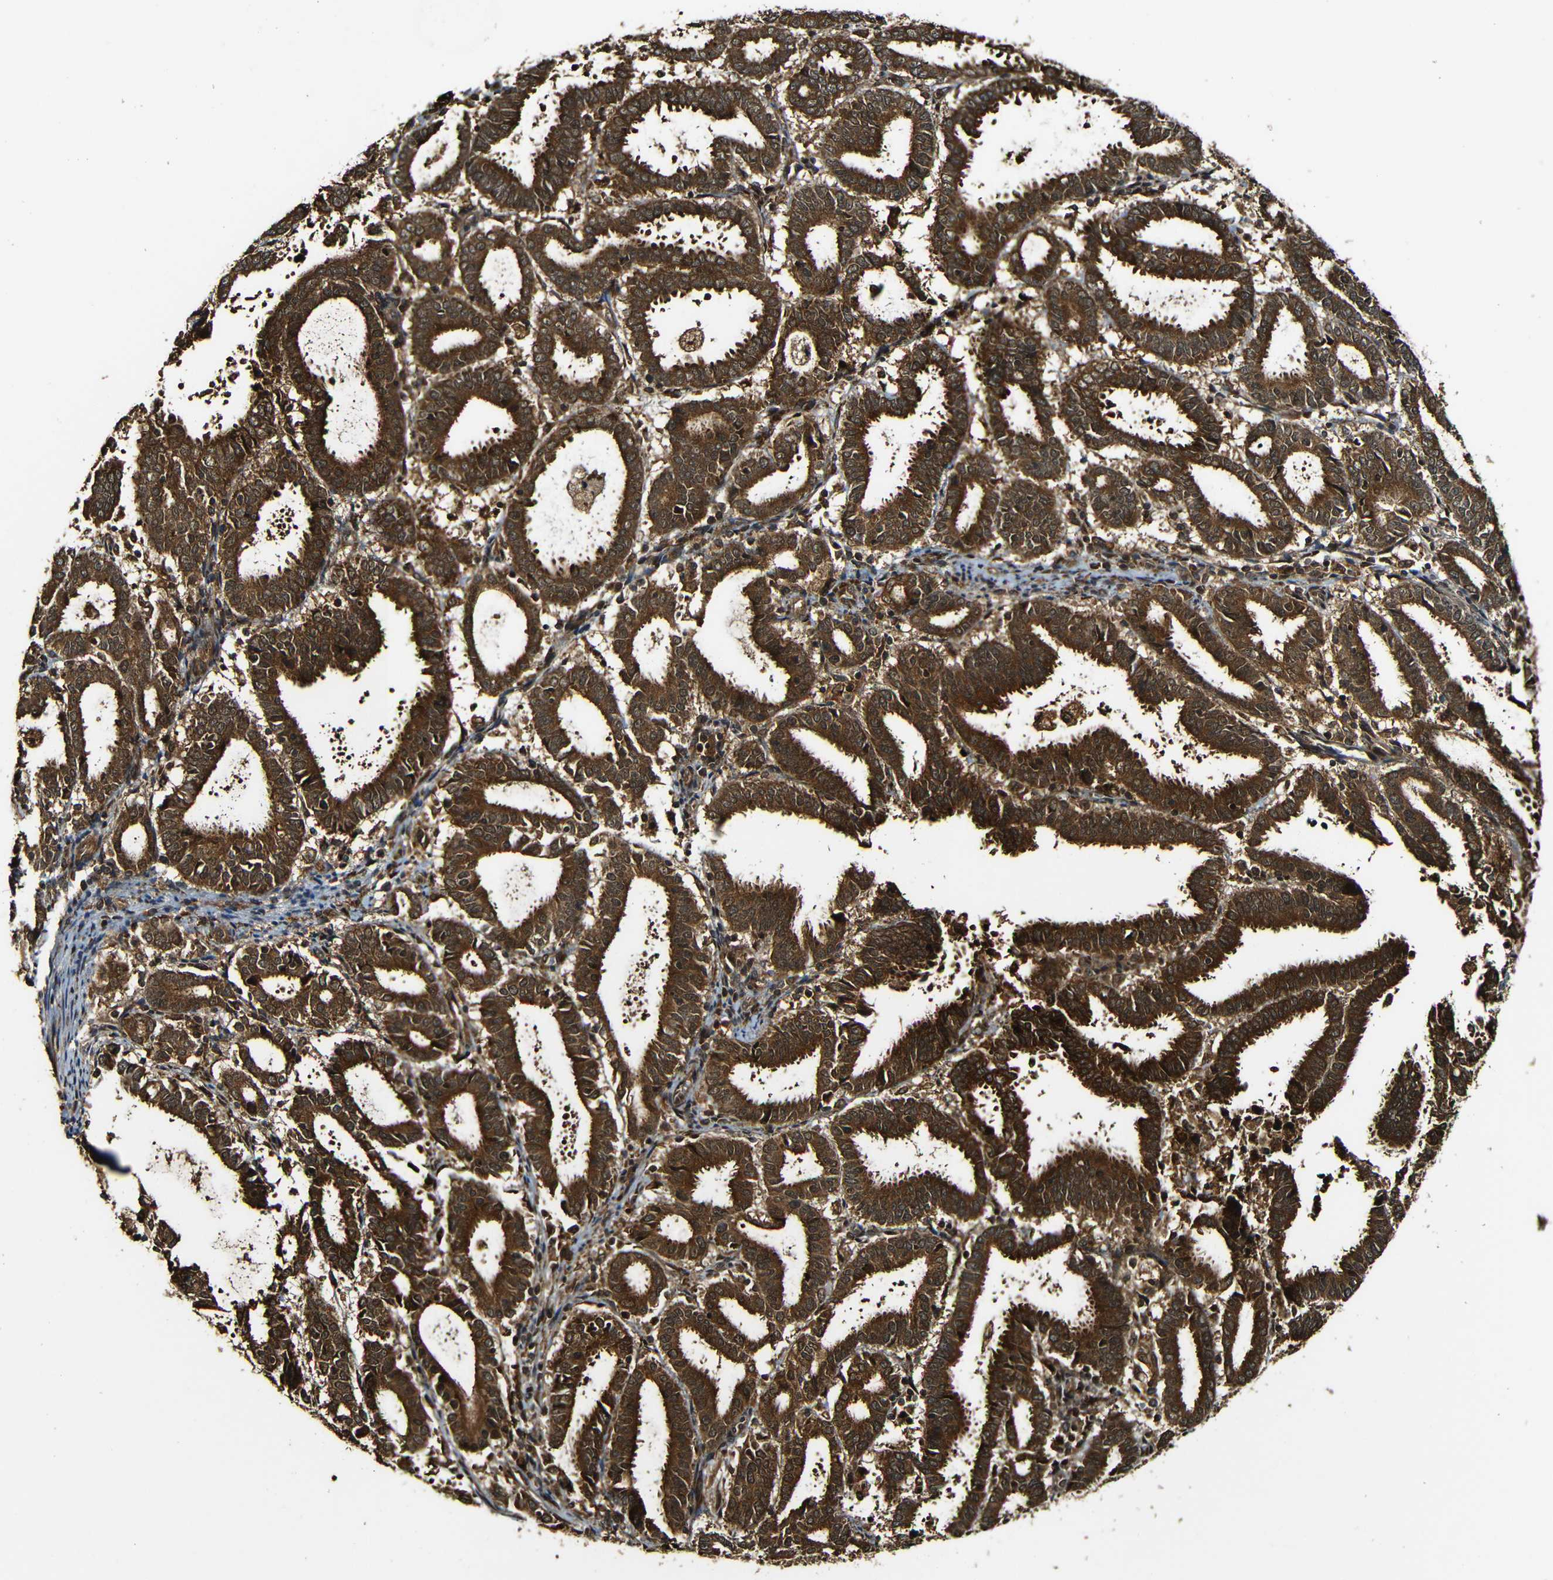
{"staining": {"intensity": "strong", "quantity": ">75%", "location": "cytoplasmic/membranous"}, "tissue": "endometrial cancer", "cell_type": "Tumor cells", "image_type": "cancer", "snomed": [{"axis": "morphology", "description": "Adenocarcinoma, NOS"}, {"axis": "topography", "description": "Uterus"}], "caption": "A high amount of strong cytoplasmic/membranous staining is identified in about >75% of tumor cells in endometrial adenocarcinoma tissue.", "gene": "CASP8", "patient": {"sex": "female", "age": 83}}